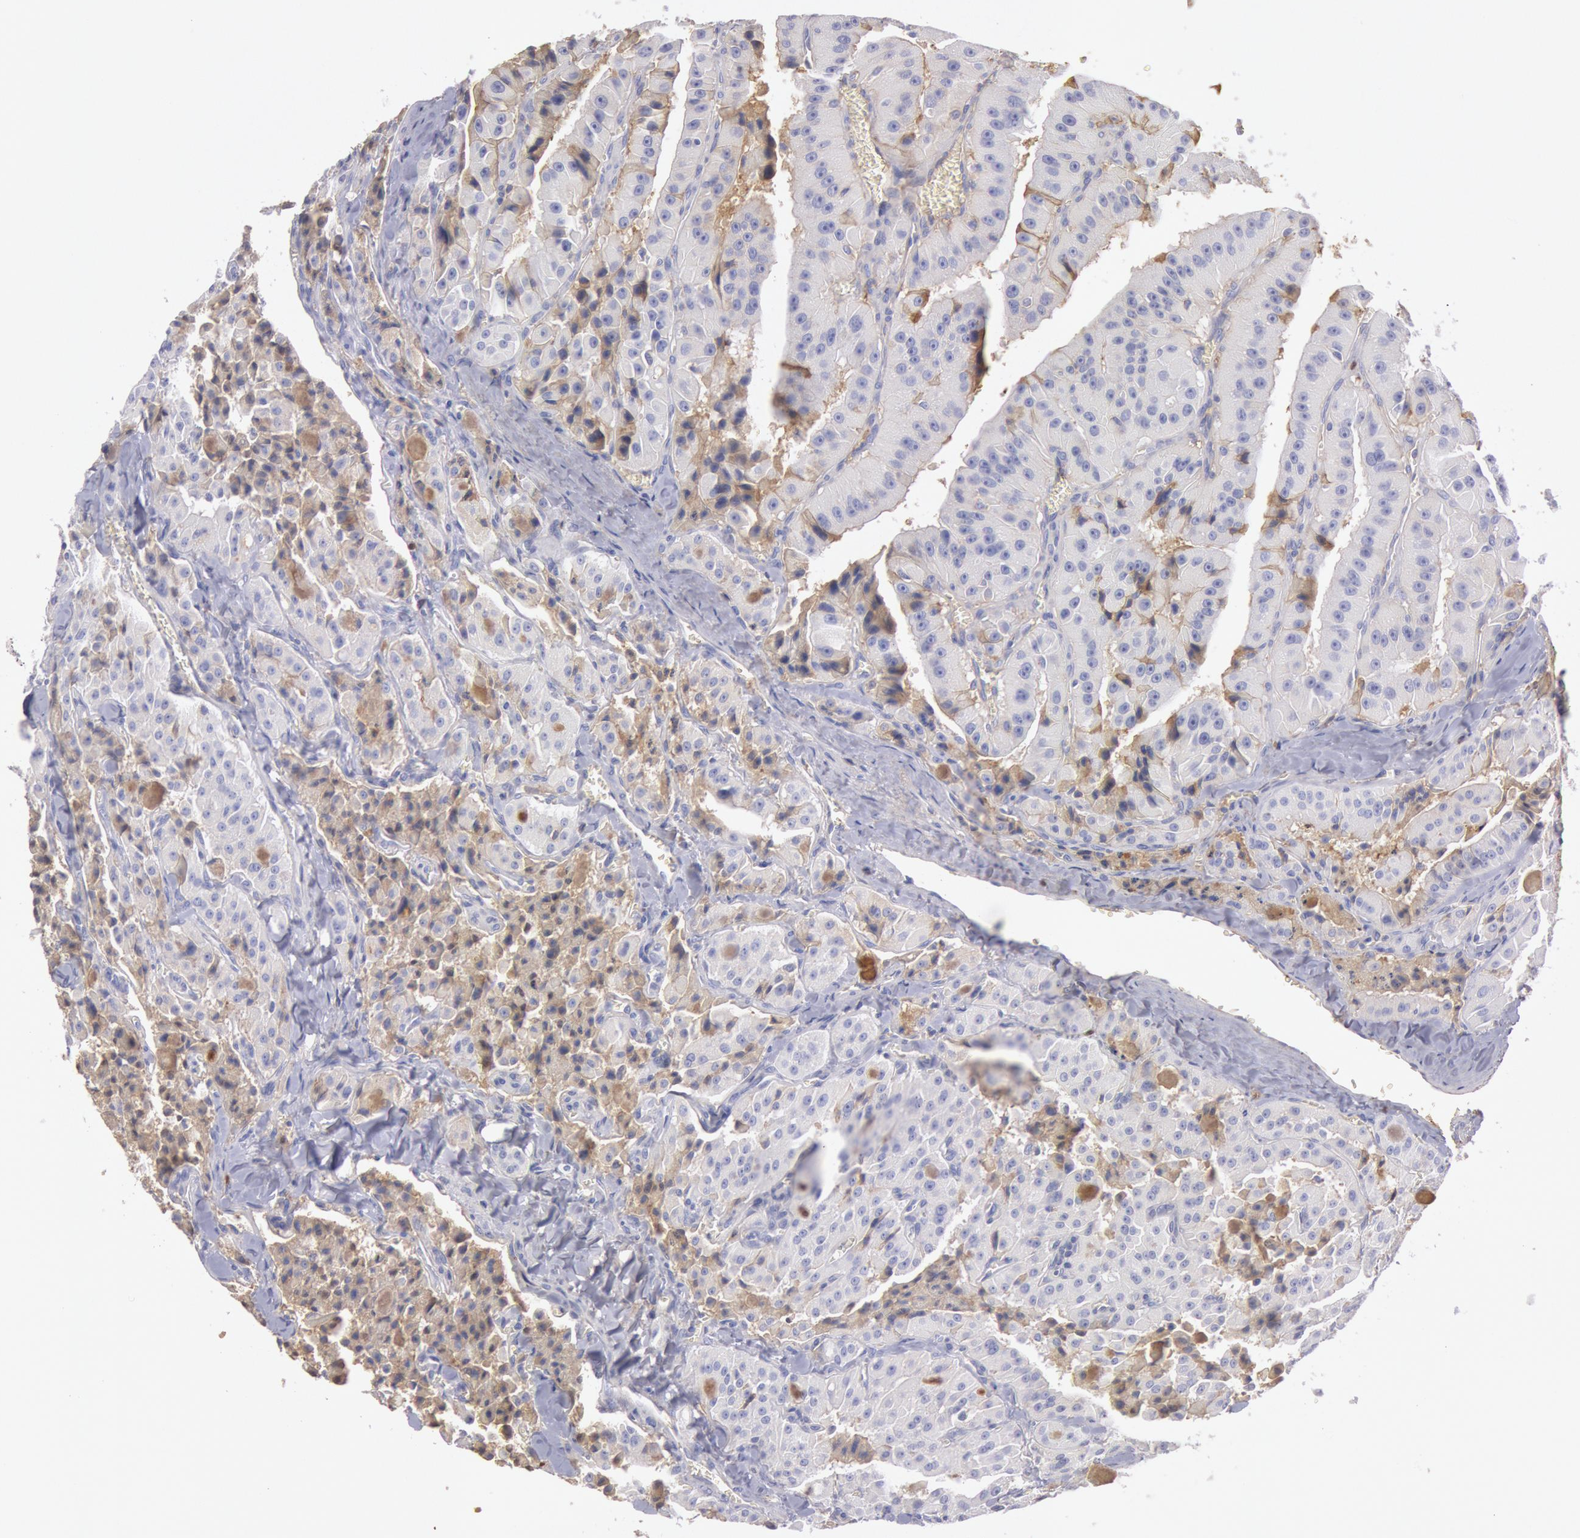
{"staining": {"intensity": "weak", "quantity": "25%-75%", "location": "cytoplasmic/membranous"}, "tissue": "thyroid cancer", "cell_type": "Tumor cells", "image_type": "cancer", "snomed": [{"axis": "morphology", "description": "Carcinoma, NOS"}, {"axis": "topography", "description": "Thyroid gland"}], "caption": "A high-resolution image shows immunohistochemistry staining of thyroid cancer, which shows weak cytoplasmic/membranous expression in approximately 25%-75% of tumor cells. (Stains: DAB in brown, nuclei in blue, Microscopy: brightfield microscopy at high magnification).", "gene": "IGHA1", "patient": {"sex": "male", "age": 76}}